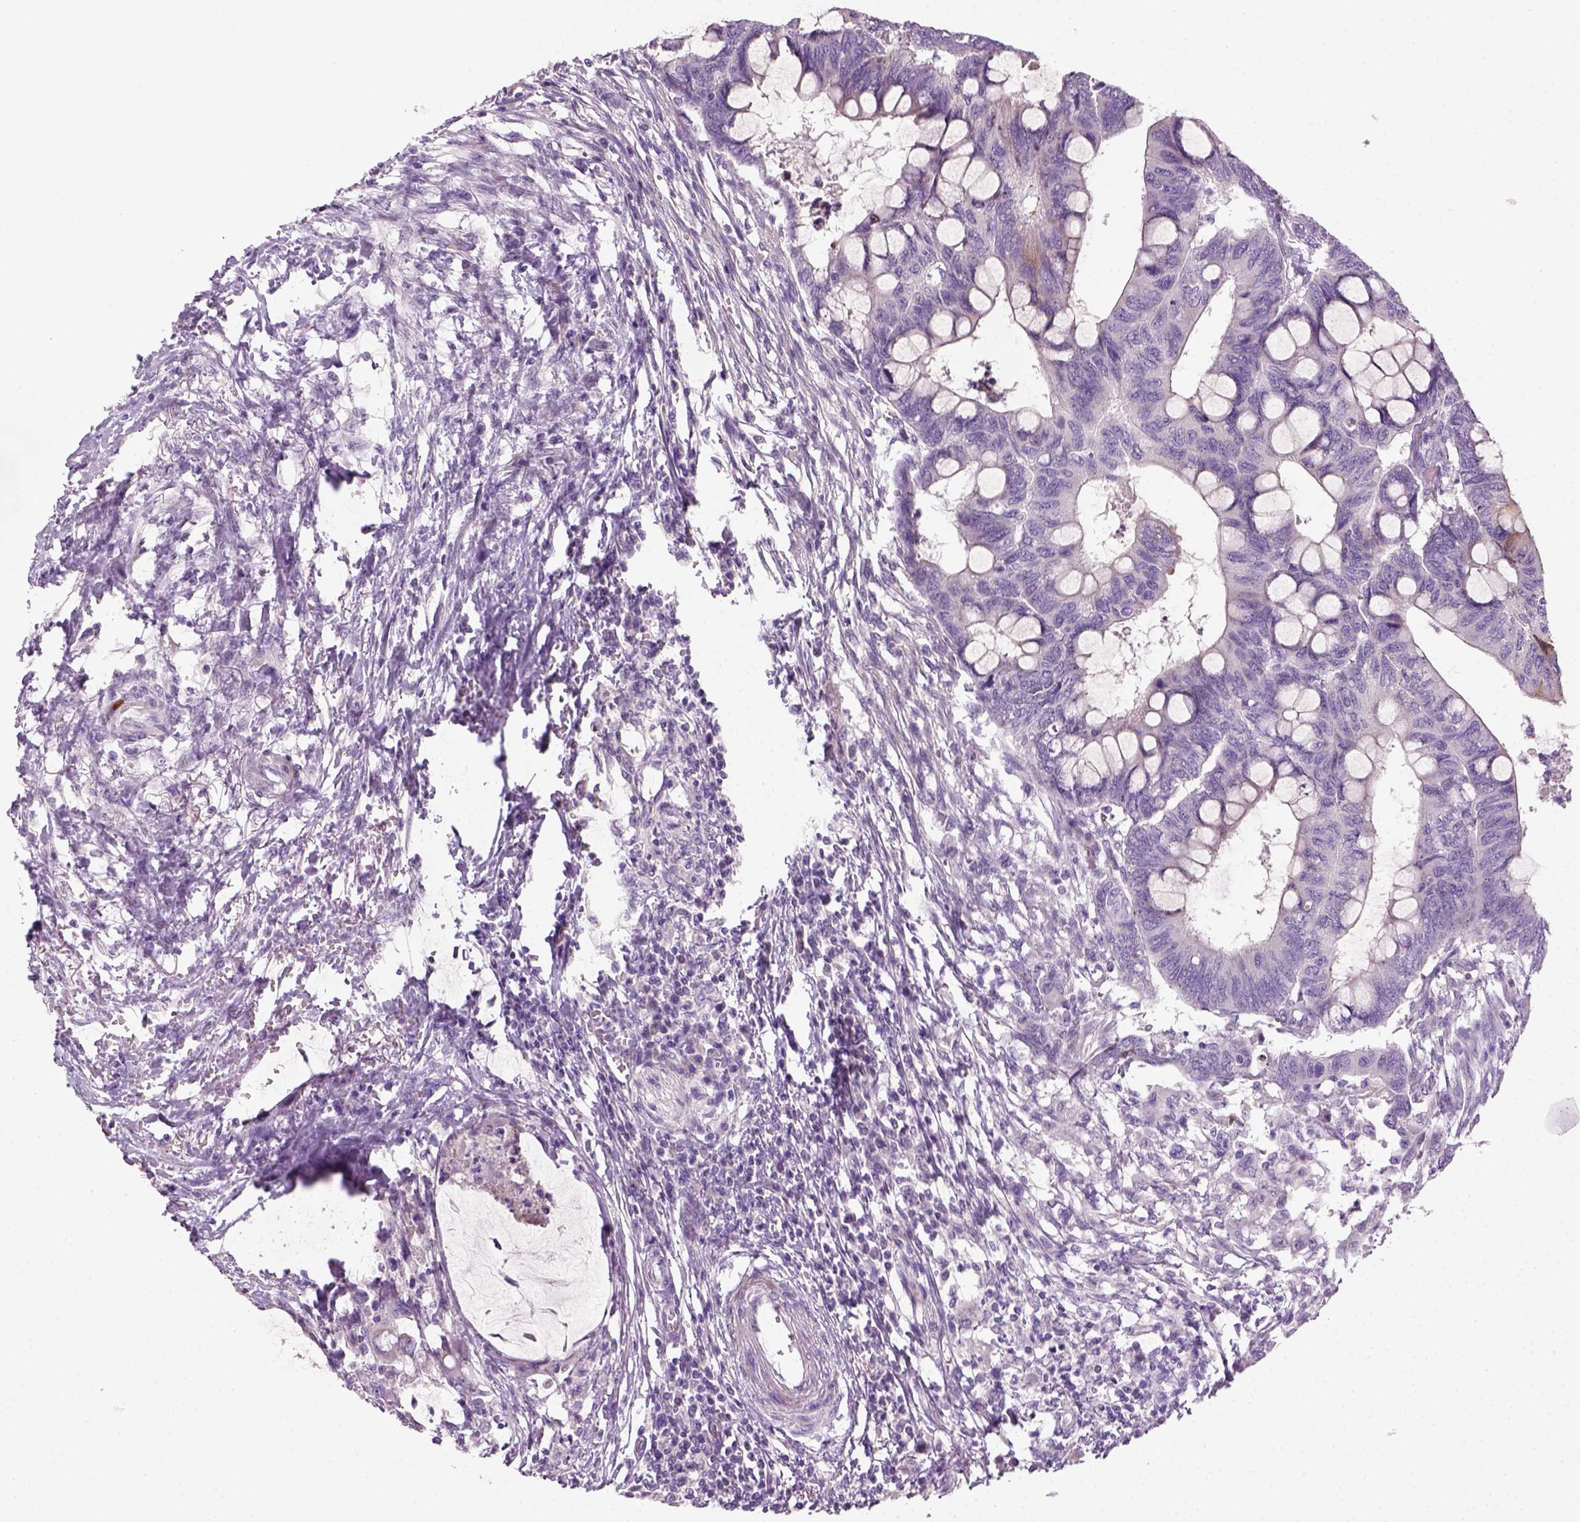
{"staining": {"intensity": "negative", "quantity": "none", "location": "none"}, "tissue": "colorectal cancer", "cell_type": "Tumor cells", "image_type": "cancer", "snomed": [{"axis": "morphology", "description": "Normal tissue, NOS"}, {"axis": "morphology", "description": "Adenocarcinoma, NOS"}, {"axis": "topography", "description": "Rectum"}, {"axis": "topography", "description": "Peripheral nerve tissue"}], "caption": "There is no significant positivity in tumor cells of colorectal cancer (adenocarcinoma).", "gene": "NUDT6", "patient": {"sex": "male", "age": 92}}